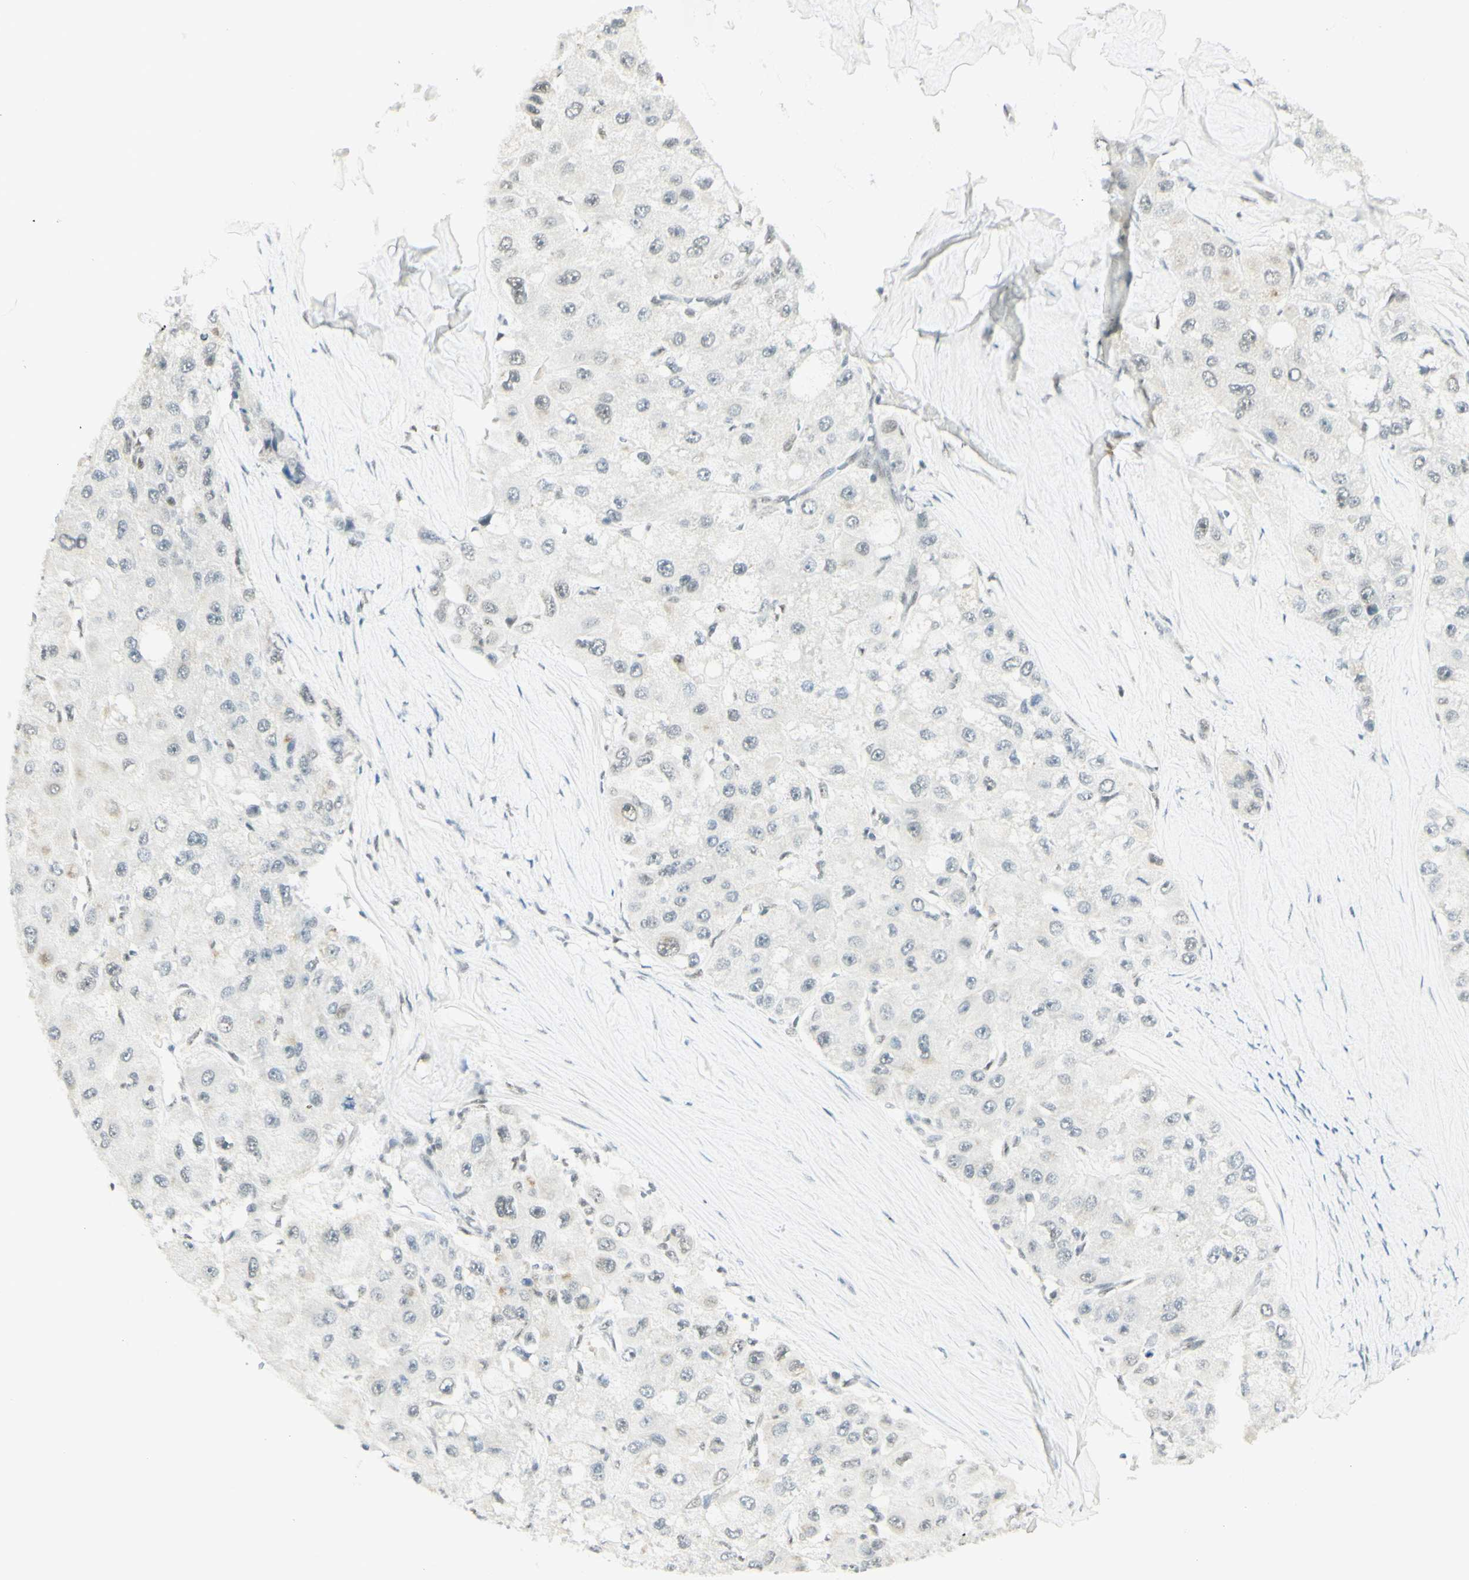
{"staining": {"intensity": "negative", "quantity": "none", "location": "none"}, "tissue": "liver cancer", "cell_type": "Tumor cells", "image_type": "cancer", "snomed": [{"axis": "morphology", "description": "Carcinoma, Hepatocellular, NOS"}, {"axis": "topography", "description": "Liver"}], "caption": "Immunohistochemistry (IHC) of human liver cancer reveals no staining in tumor cells. (IHC, brightfield microscopy, high magnification).", "gene": "PMS2", "patient": {"sex": "male", "age": 80}}